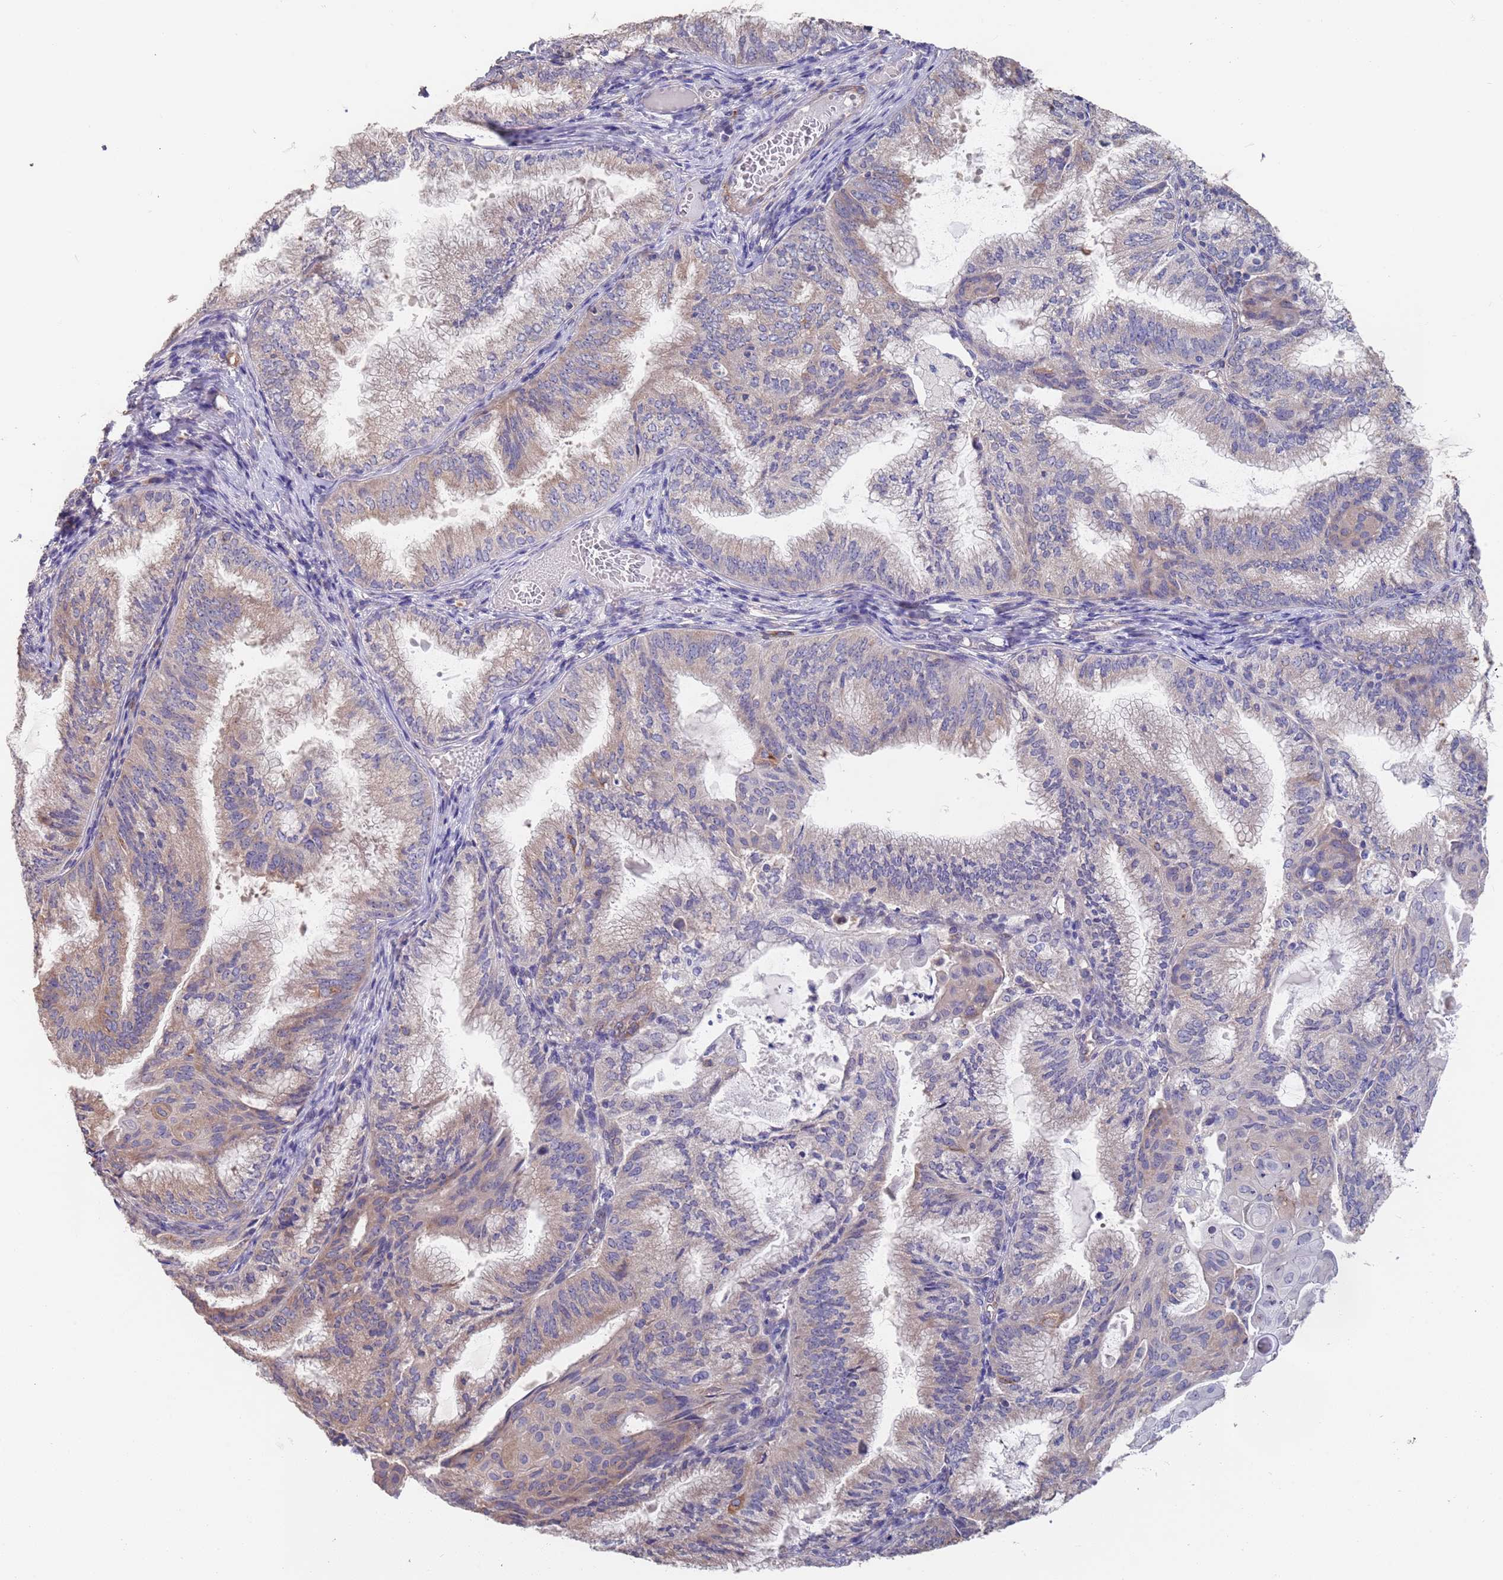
{"staining": {"intensity": "weak", "quantity": "25%-75%", "location": "cytoplasmic/membranous"}, "tissue": "endometrial cancer", "cell_type": "Tumor cells", "image_type": "cancer", "snomed": [{"axis": "morphology", "description": "Adenocarcinoma, NOS"}, {"axis": "topography", "description": "Endometrium"}], "caption": "Immunohistochemical staining of adenocarcinoma (endometrial) shows low levels of weak cytoplasmic/membranous positivity in approximately 25%-75% of tumor cells. (Brightfield microscopy of DAB IHC at high magnification).", "gene": "ANK2", "patient": {"sex": "female", "age": 49}}